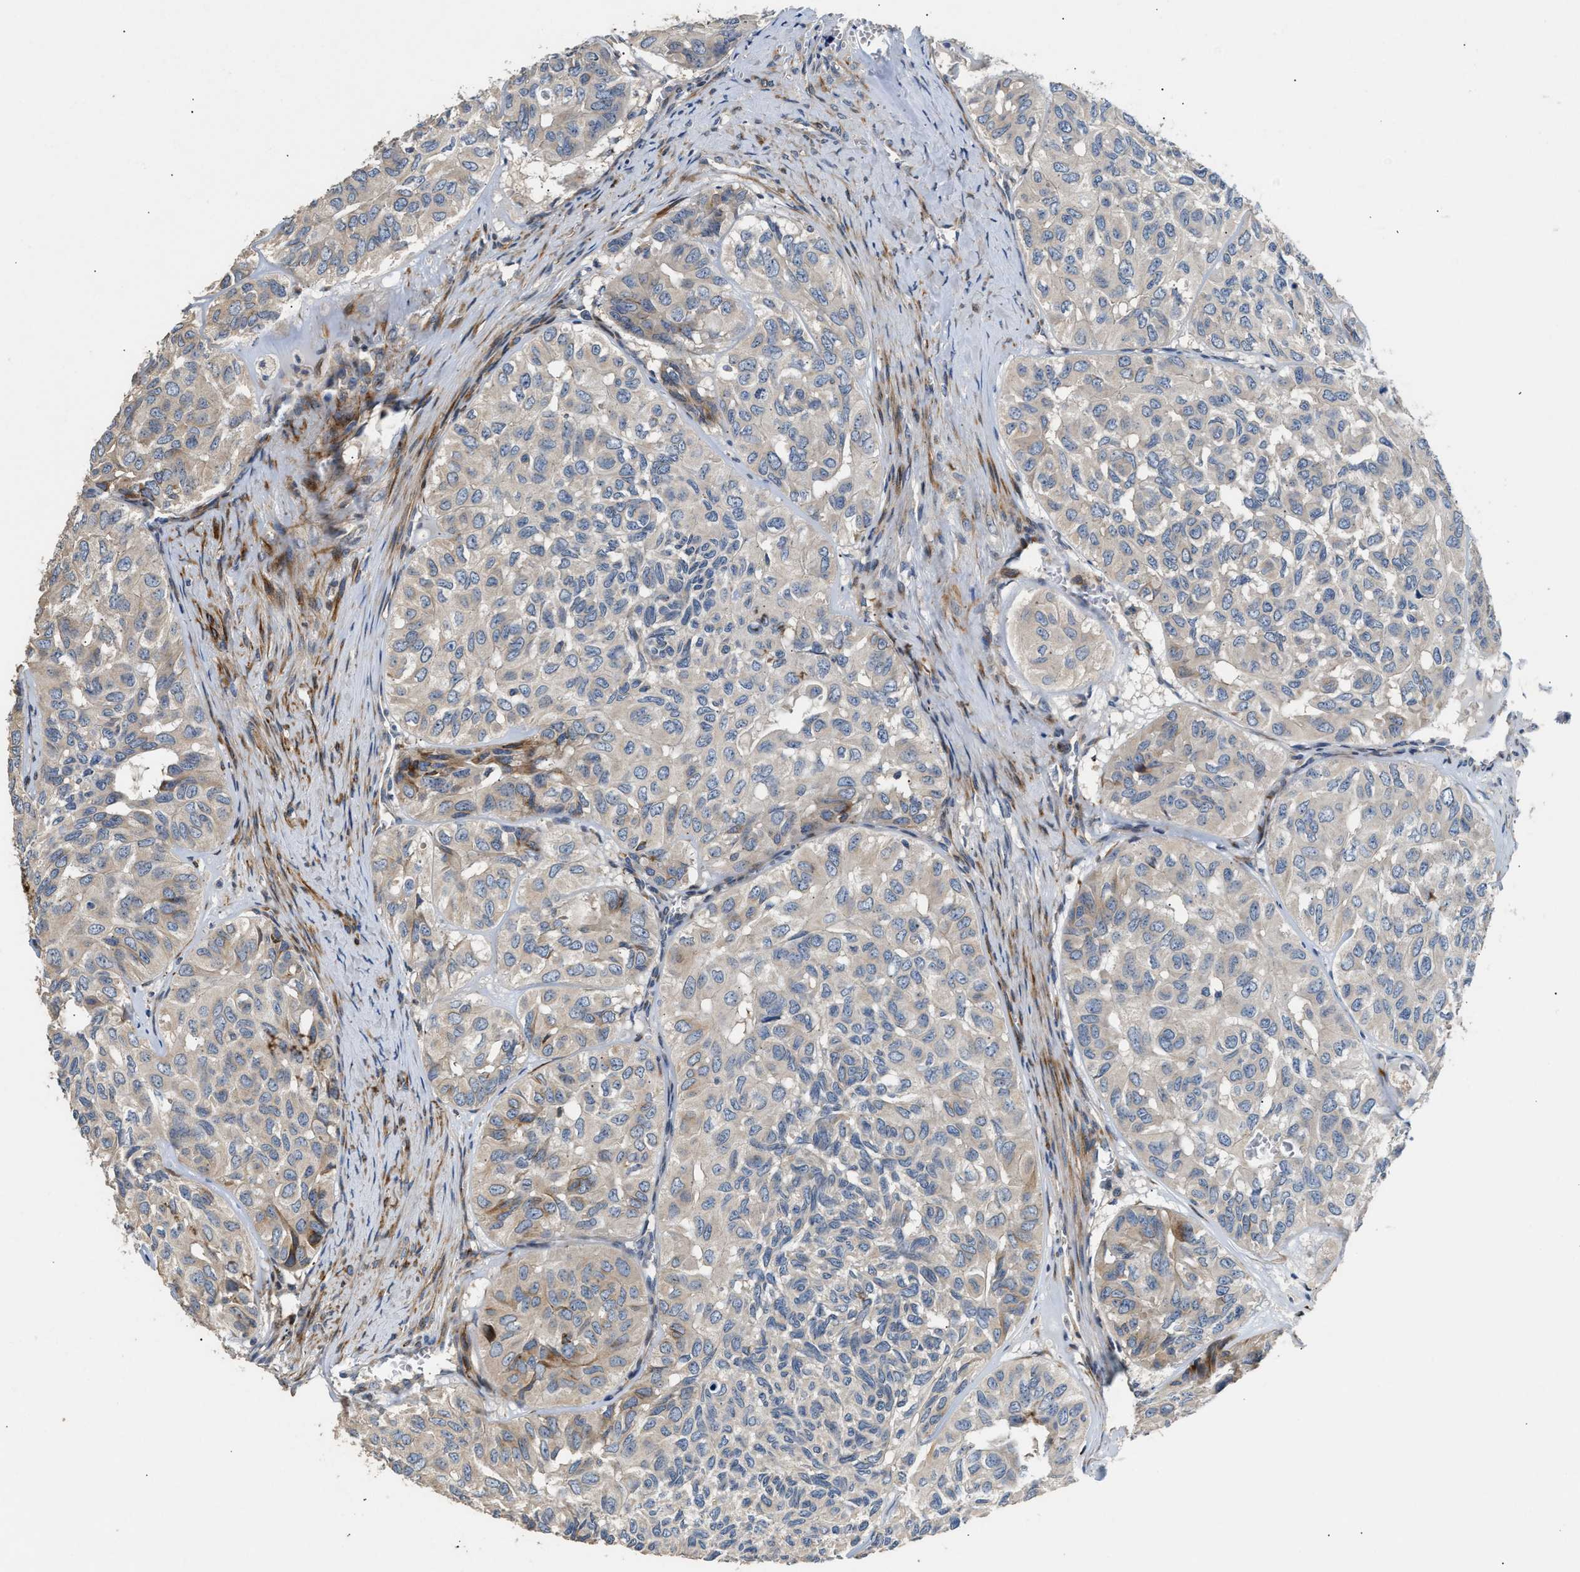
{"staining": {"intensity": "moderate", "quantity": "<25%", "location": "cytoplasmic/membranous"}, "tissue": "head and neck cancer", "cell_type": "Tumor cells", "image_type": "cancer", "snomed": [{"axis": "morphology", "description": "Adenocarcinoma, NOS"}, {"axis": "topography", "description": "Salivary gland, NOS"}, {"axis": "topography", "description": "Head-Neck"}], "caption": "The image displays immunohistochemical staining of head and neck cancer. There is moderate cytoplasmic/membranous expression is seen in about <25% of tumor cells. (DAB IHC with brightfield microscopy, high magnification).", "gene": "IL17RC", "patient": {"sex": "female", "age": 76}}